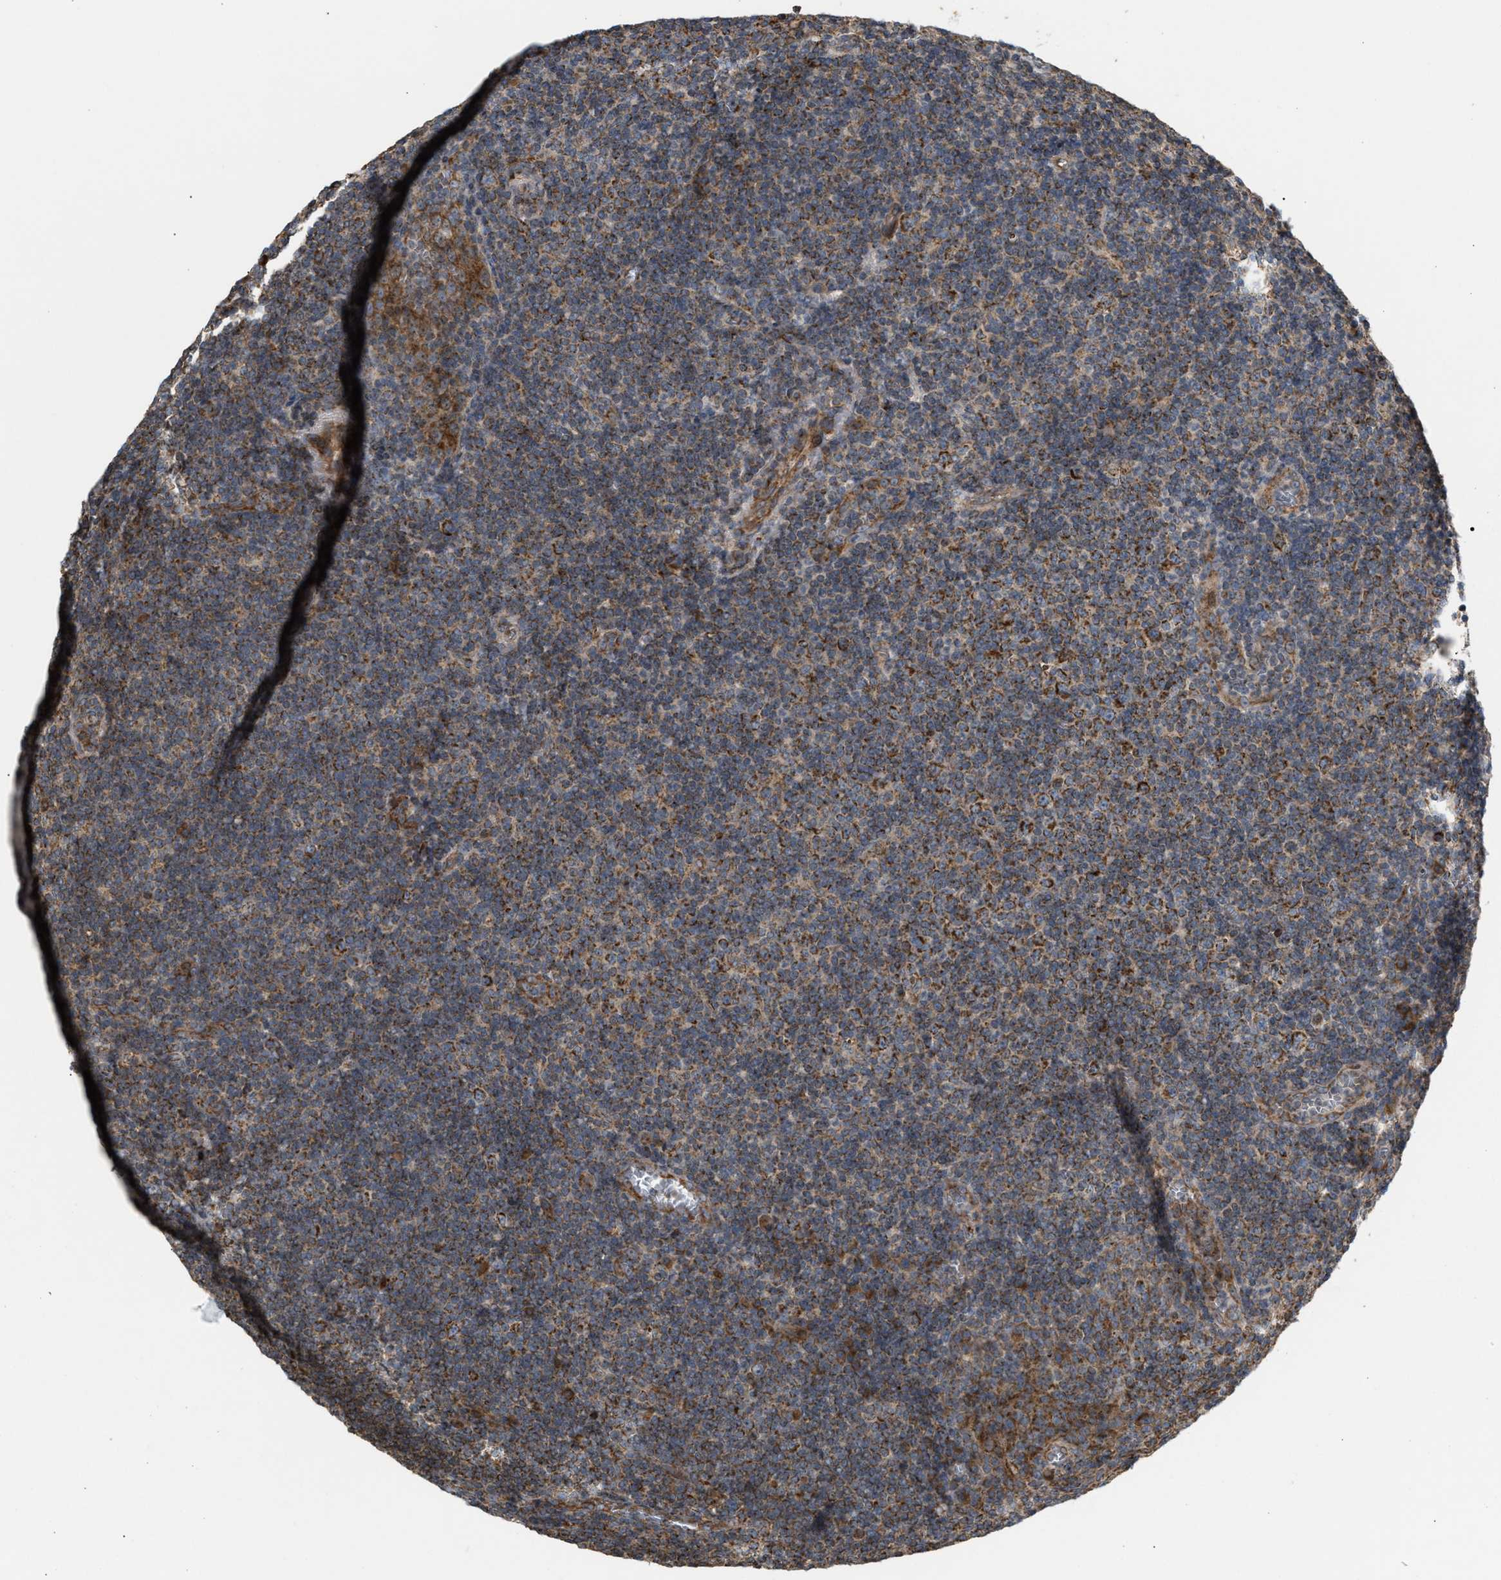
{"staining": {"intensity": "strong", "quantity": ">75%", "location": "cytoplasmic/membranous"}, "tissue": "tonsil", "cell_type": "Germinal center cells", "image_type": "normal", "snomed": [{"axis": "morphology", "description": "Normal tissue, NOS"}, {"axis": "topography", "description": "Tonsil"}], "caption": "Immunohistochemistry histopathology image of unremarkable tonsil: human tonsil stained using immunohistochemistry exhibits high levels of strong protein expression localized specifically in the cytoplasmic/membranous of germinal center cells, appearing as a cytoplasmic/membranous brown color.", "gene": "TACO1", "patient": {"sex": "male", "age": 37}}